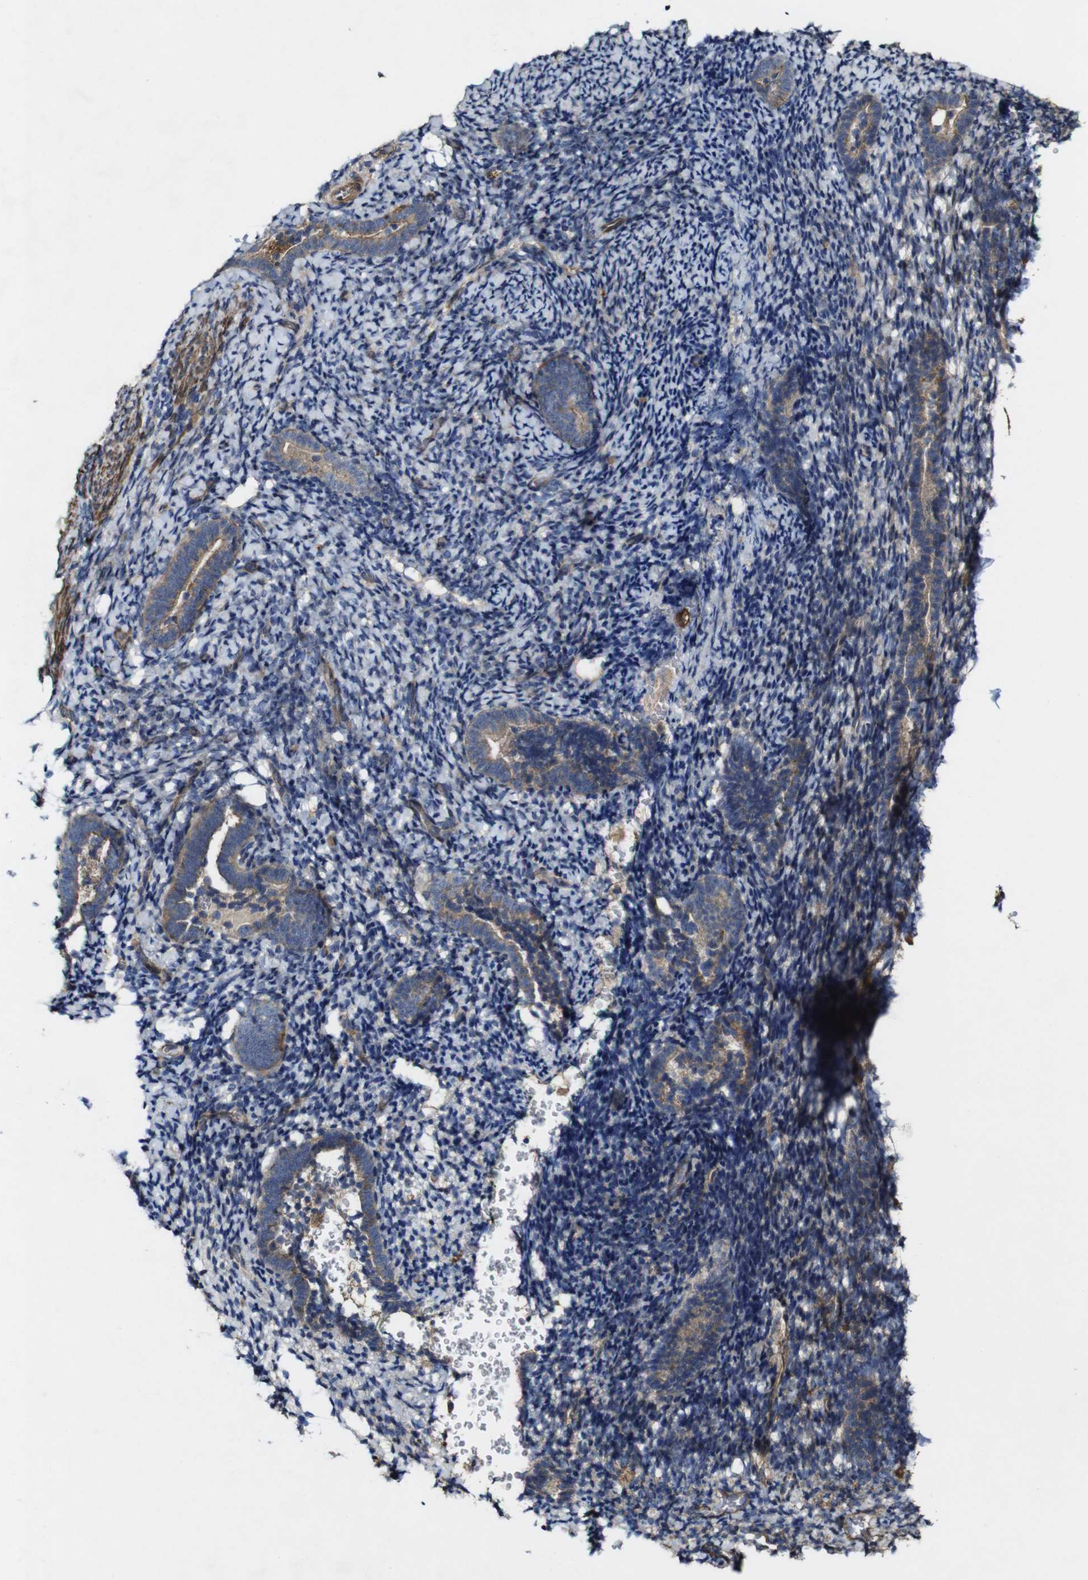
{"staining": {"intensity": "weak", "quantity": "<25%", "location": "cytoplasmic/membranous"}, "tissue": "endometrium", "cell_type": "Cells in endometrial stroma", "image_type": "normal", "snomed": [{"axis": "morphology", "description": "Normal tissue, NOS"}, {"axis": "topography", "description": "Endometrium"}], "caption": "Immunohistochemistry photomicrograph of unremarkable endometrium: endometrium stained with DAB exhibits no significant protein positivity in cells in endometrial stroma.", "gene": "GSDME", "patient": {"sex": "female", "age": 51}}